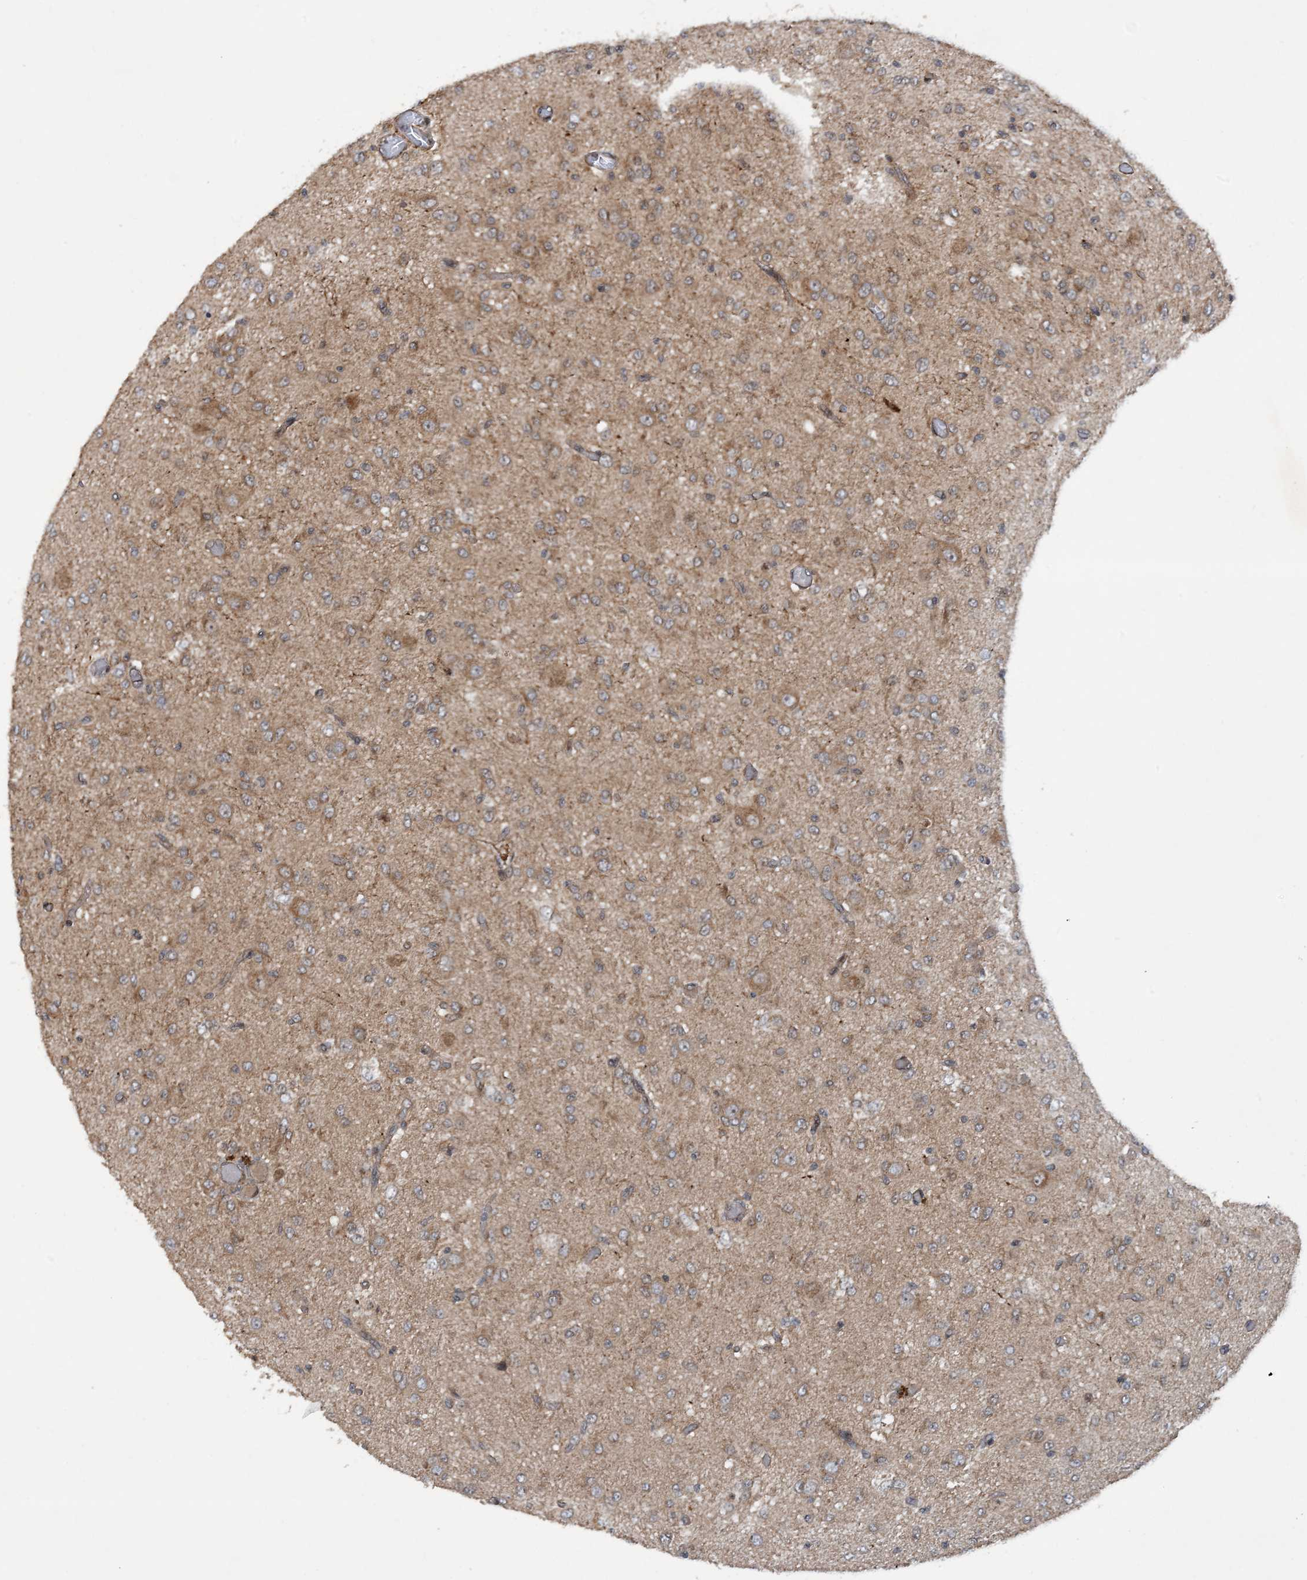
{"staining": {"intensity": "weak", "quantity": "25%-75%", "location": "cytoplasmic/membranous"}, "tissue": "glioma", "cell_type": "Tumor cells", "image_type": "cancer", "snomed": [{"axis": "morphology", "description": "Glioma, malignant, High grade"}, {"axis": "topography", "description": "Brain"}], "caption": "An IHC image of tumor tissue is shown. Protein staining in brown shows weak cytoplasmic/membranous positivity in glioma within tumor cells.", "gene": "HEMK1", "patient": {"sex": "female", "age": 59}}